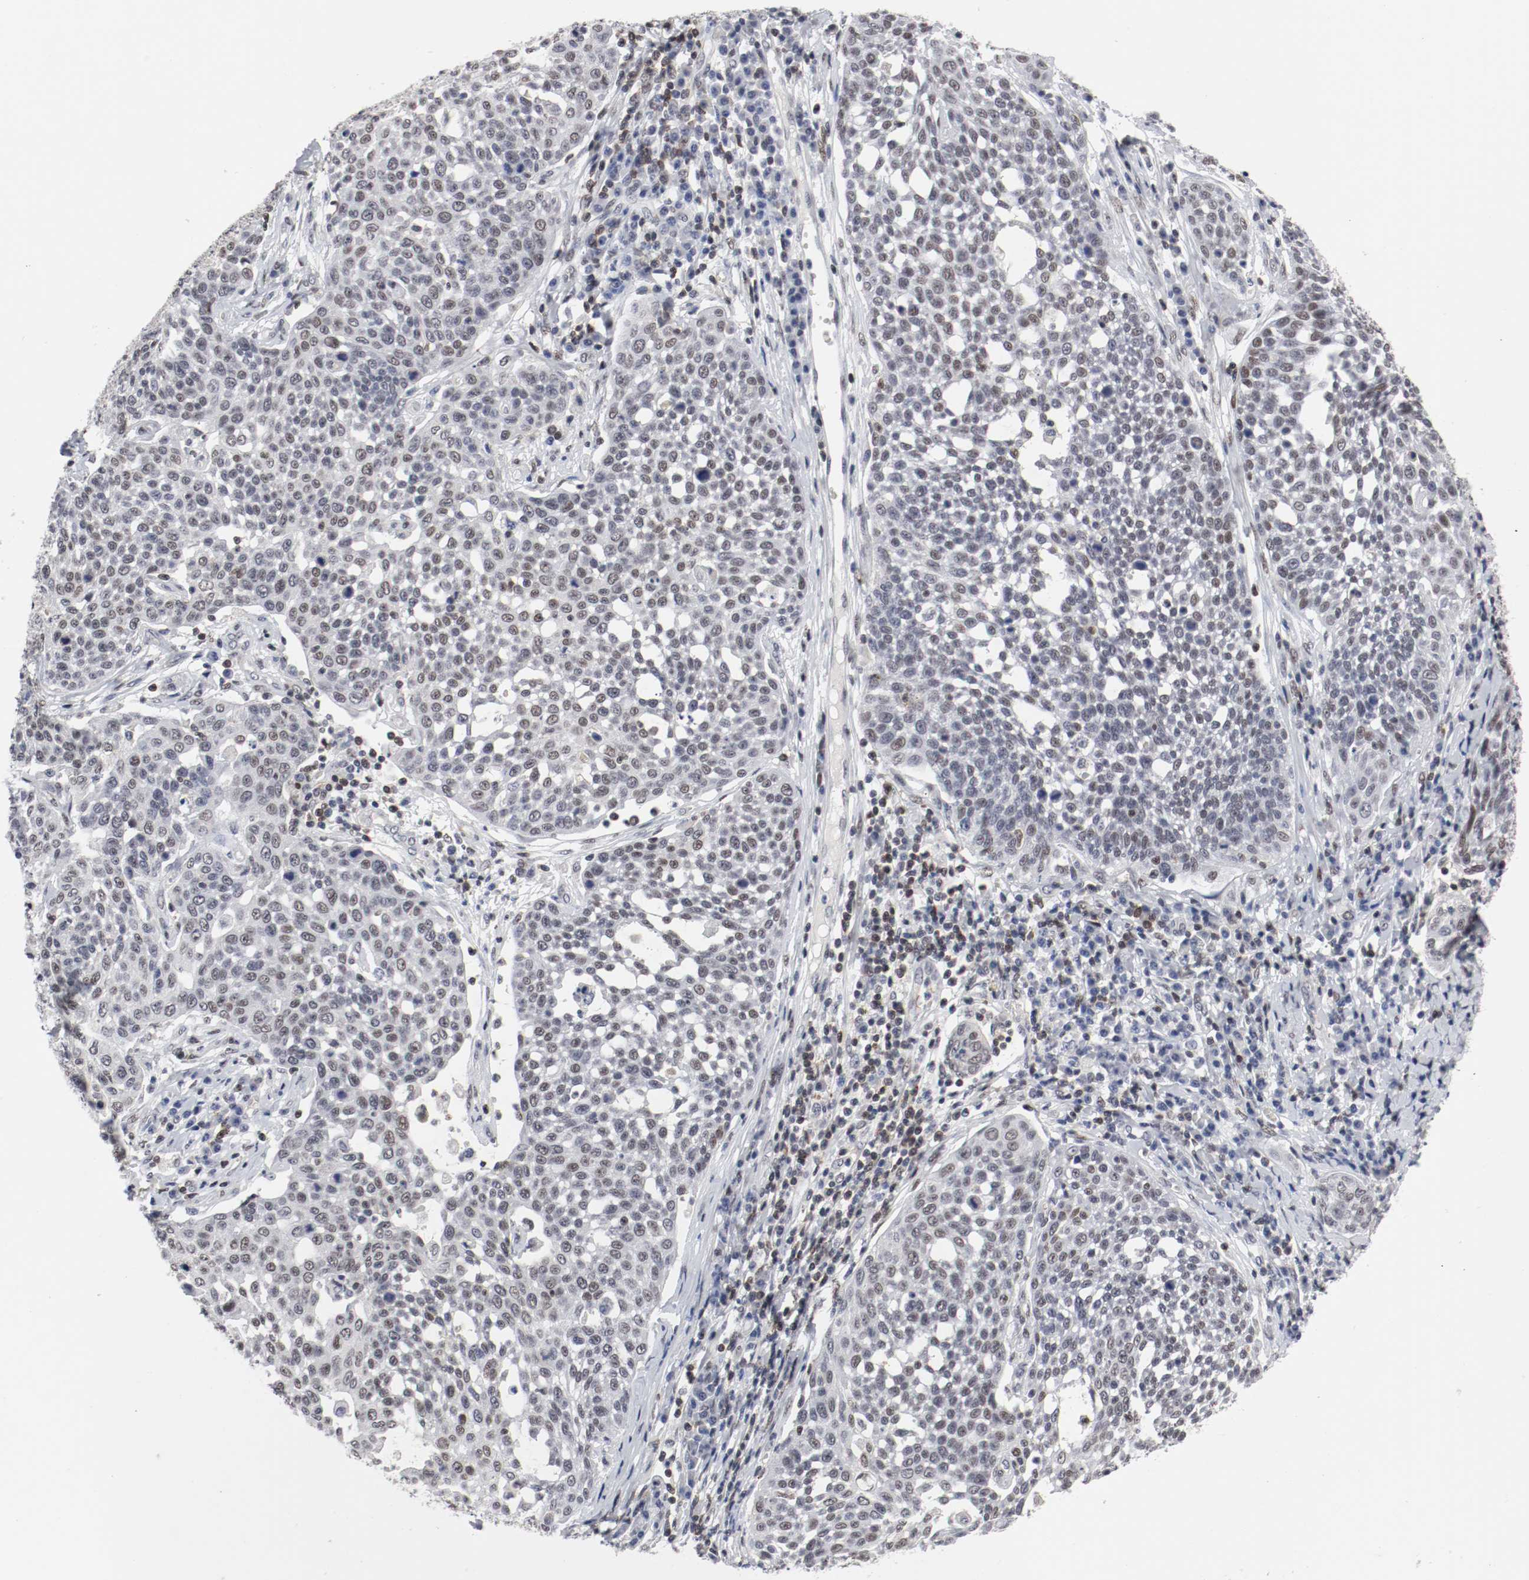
{"staining": {"intensity": "weak", "quantity": "<25%", "location": "nuclear"}, "tissue": "cervical cancer", "cell_type": "Tumor cells", "image_type": "cancer", "snomed": [{"axis": "morphology", "description": "Squamous cell carcinoma, NOS"}, {"axis": "topography", "description": "Cervix"}], "caption": "The micrograph demonstrates no significant staining in tumor cells of squamous cell carcinoma (cervical). Brightfield microscopy of immunohistochemistry stained with DAB (brown) and hematoxylin (blue), captured at high magnification.", "gene": "JUND", "patient": {"sex": "female", "age": 34}}